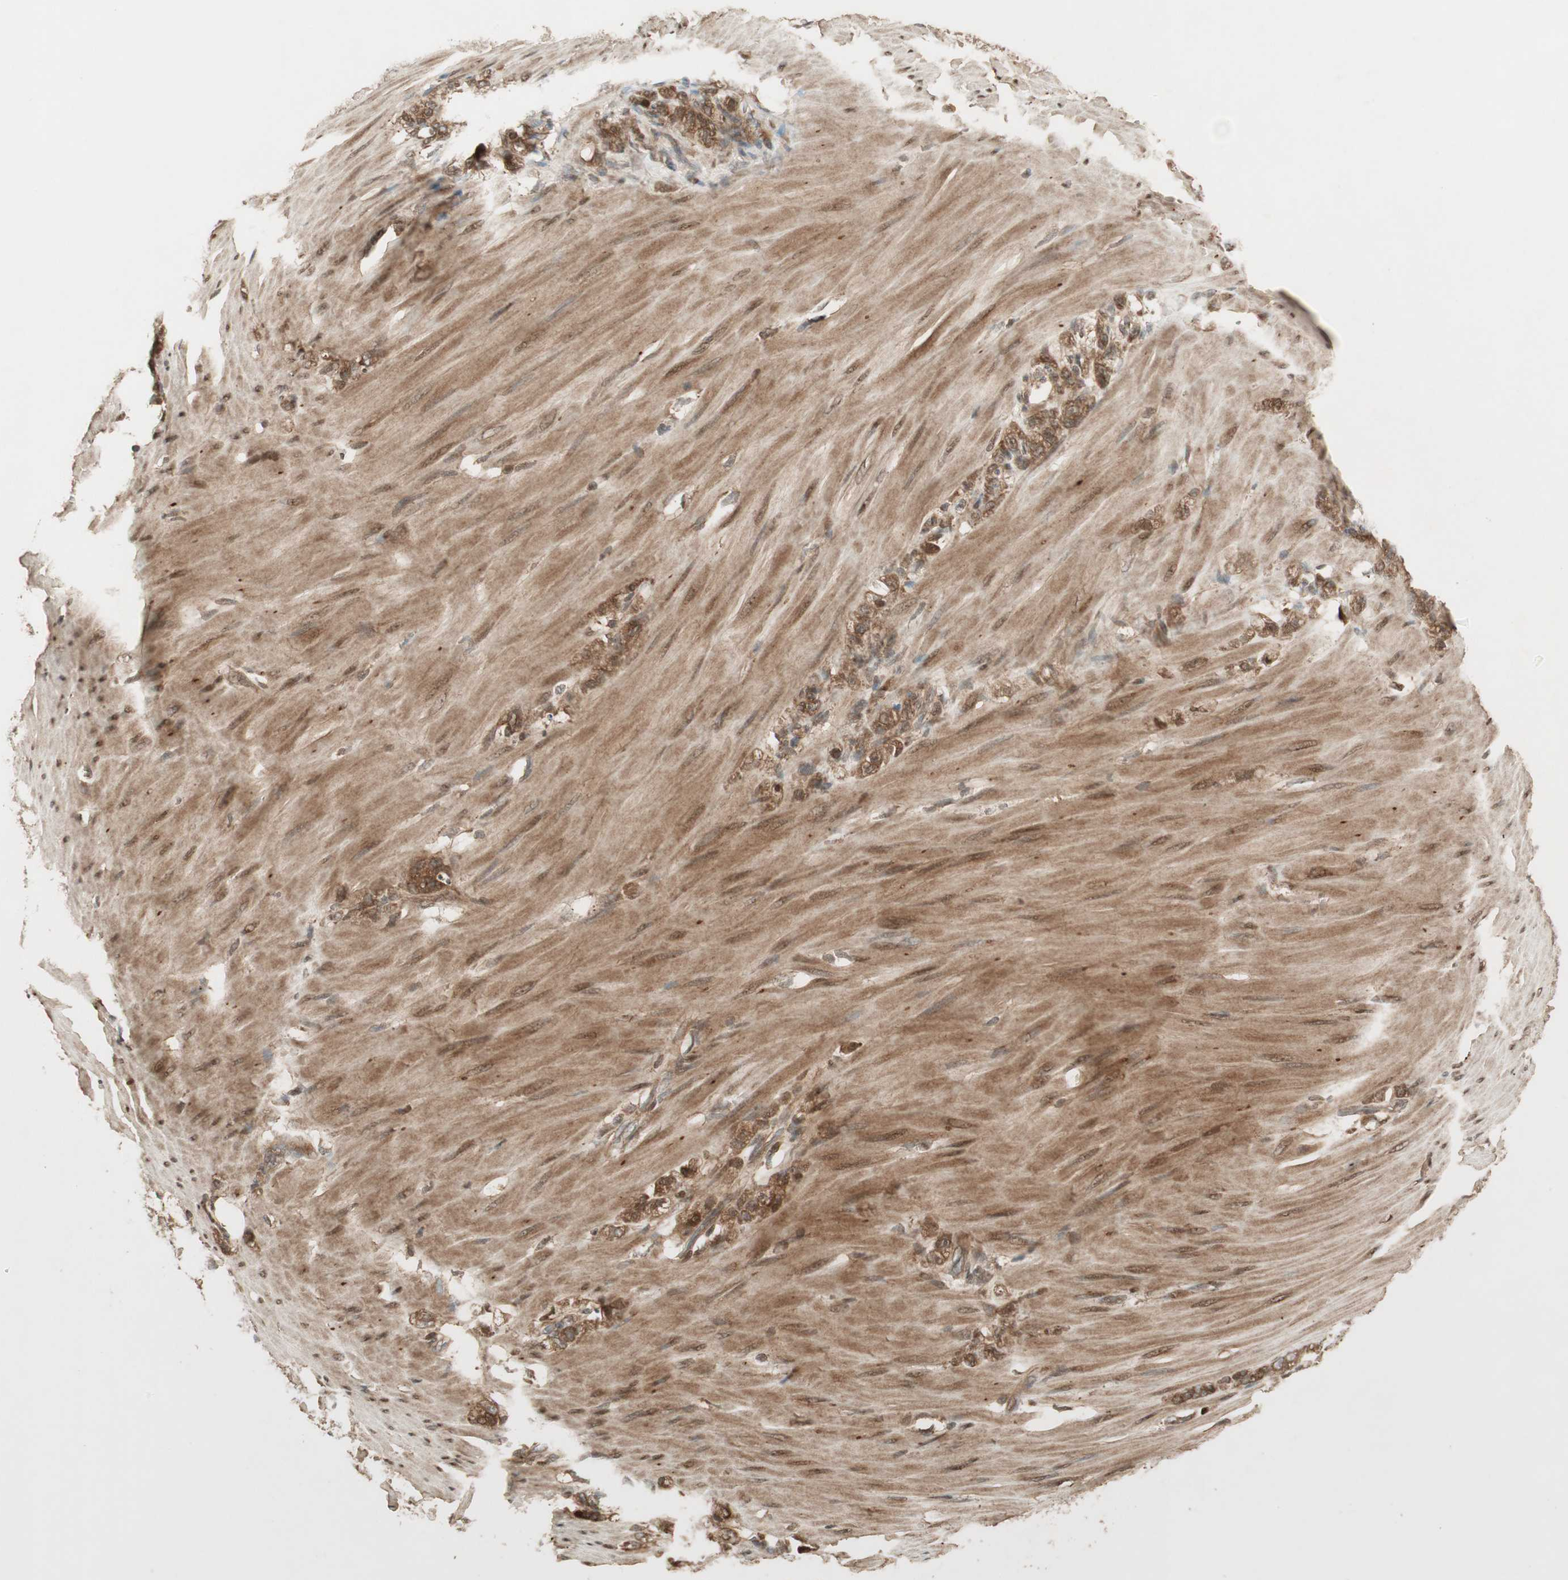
{"staining": {"intensity": "strong", "quantity": ">75%", "location": "cytoplasmic/membranous"}, "tissue": "stomach cancer", "cell_type": "Tumor cells", "image_type": "cancer", "snomed": [{"axis": "morphology", "description": "Adenocarcinoma, NOS"}, {"axis": "topography", "description": "Stomach"}], "caption": "IHC of human adenocarcinoma (stomach) exhibits high levels of strong cytoplasmic/membranous expression in approximately >75% of tumor cells.", "gene": "CNOT4", "patient": {"sex": "male", "age": 82}}